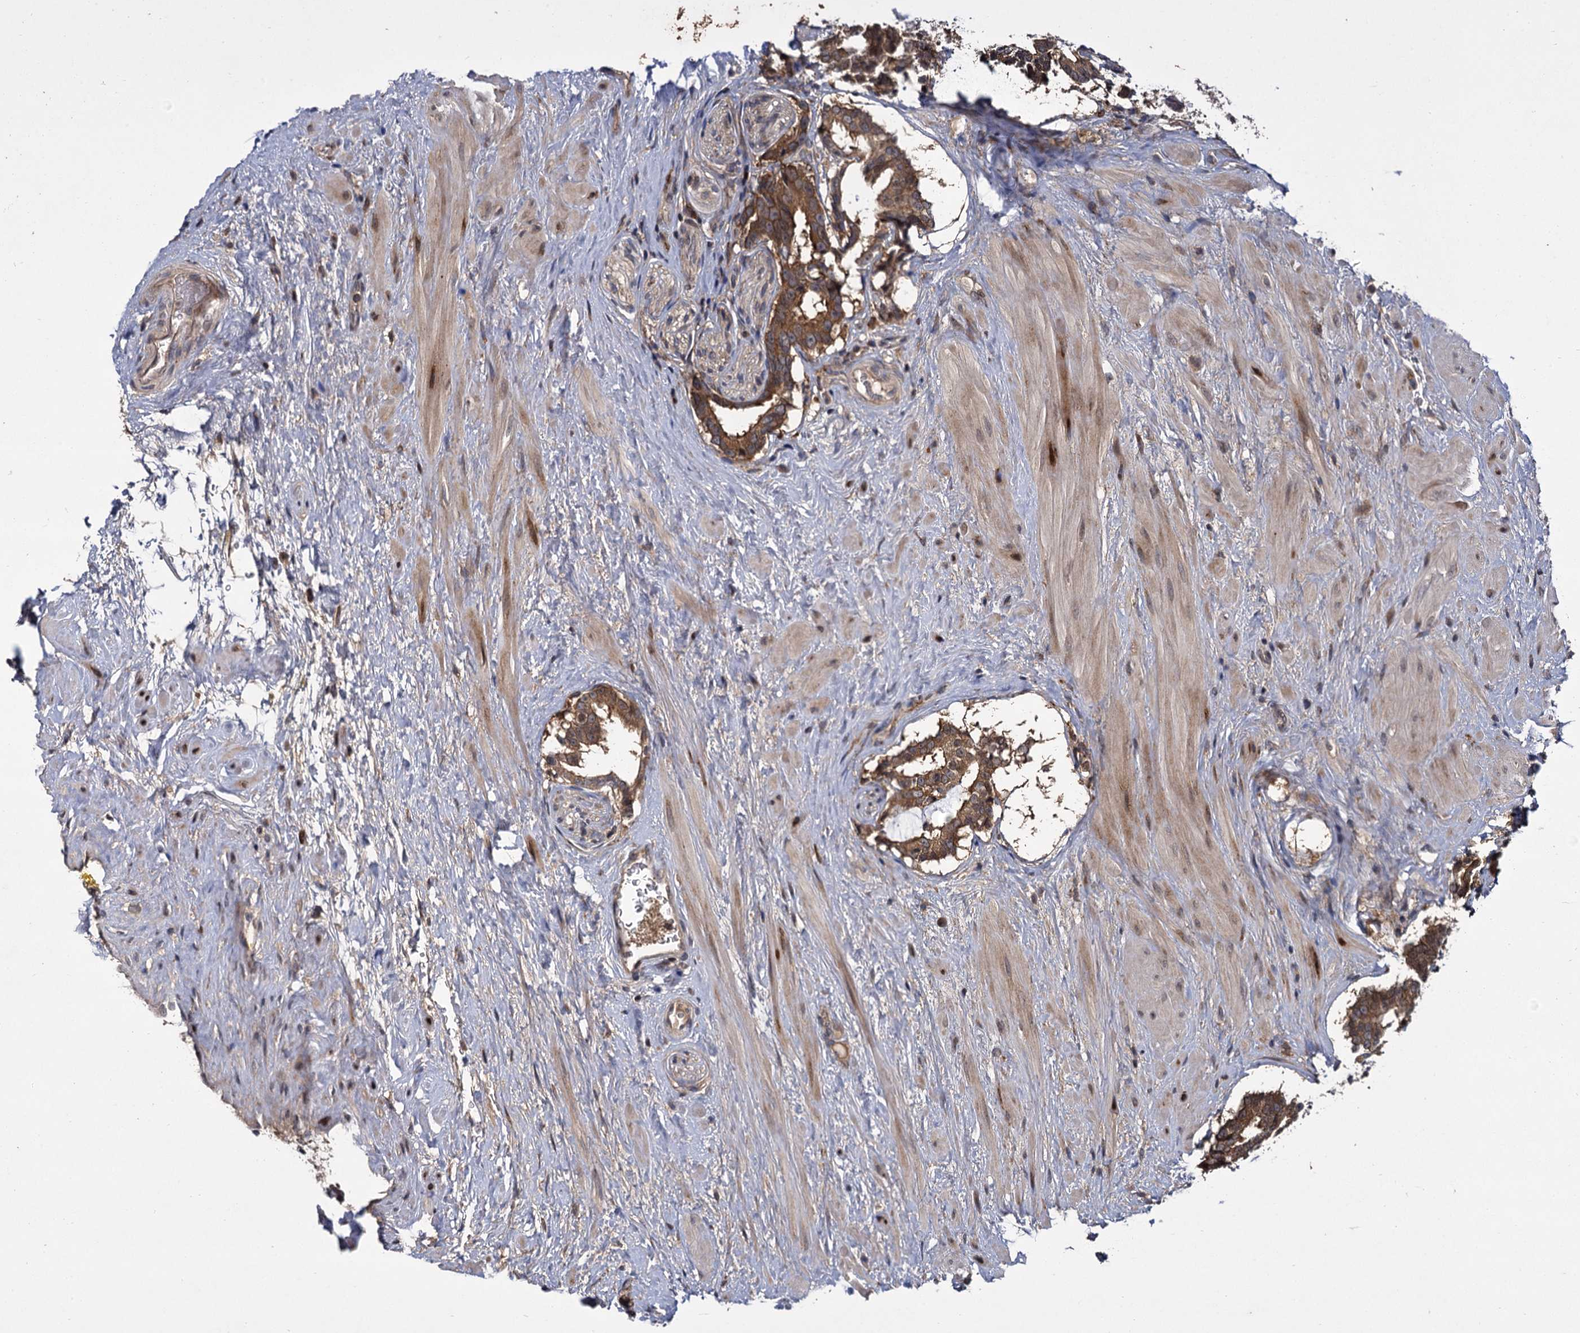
{"staining": {"intensity": "moderate", "quantity": ">75%", "location": "cytoplasmic/membranous"}, "tissue": "prostate cancer", "cell_type": "Tumor cells", "image_type": "cancer", "snomed": [{"axis": "morphology", "description": "Adenocarcinoma, High grade"}, {"axis": "topography", "description": "Prostate"}], "caption": "Moderate cytoplasmic/membranous expression for a protein is identified in about >75% of tumor cells of prostate adenocarcinoma (high-grade) using immunohistochemistry (IHC).", "gene": "INPPL1", "patient": {"sex": "male", "age": 58}}